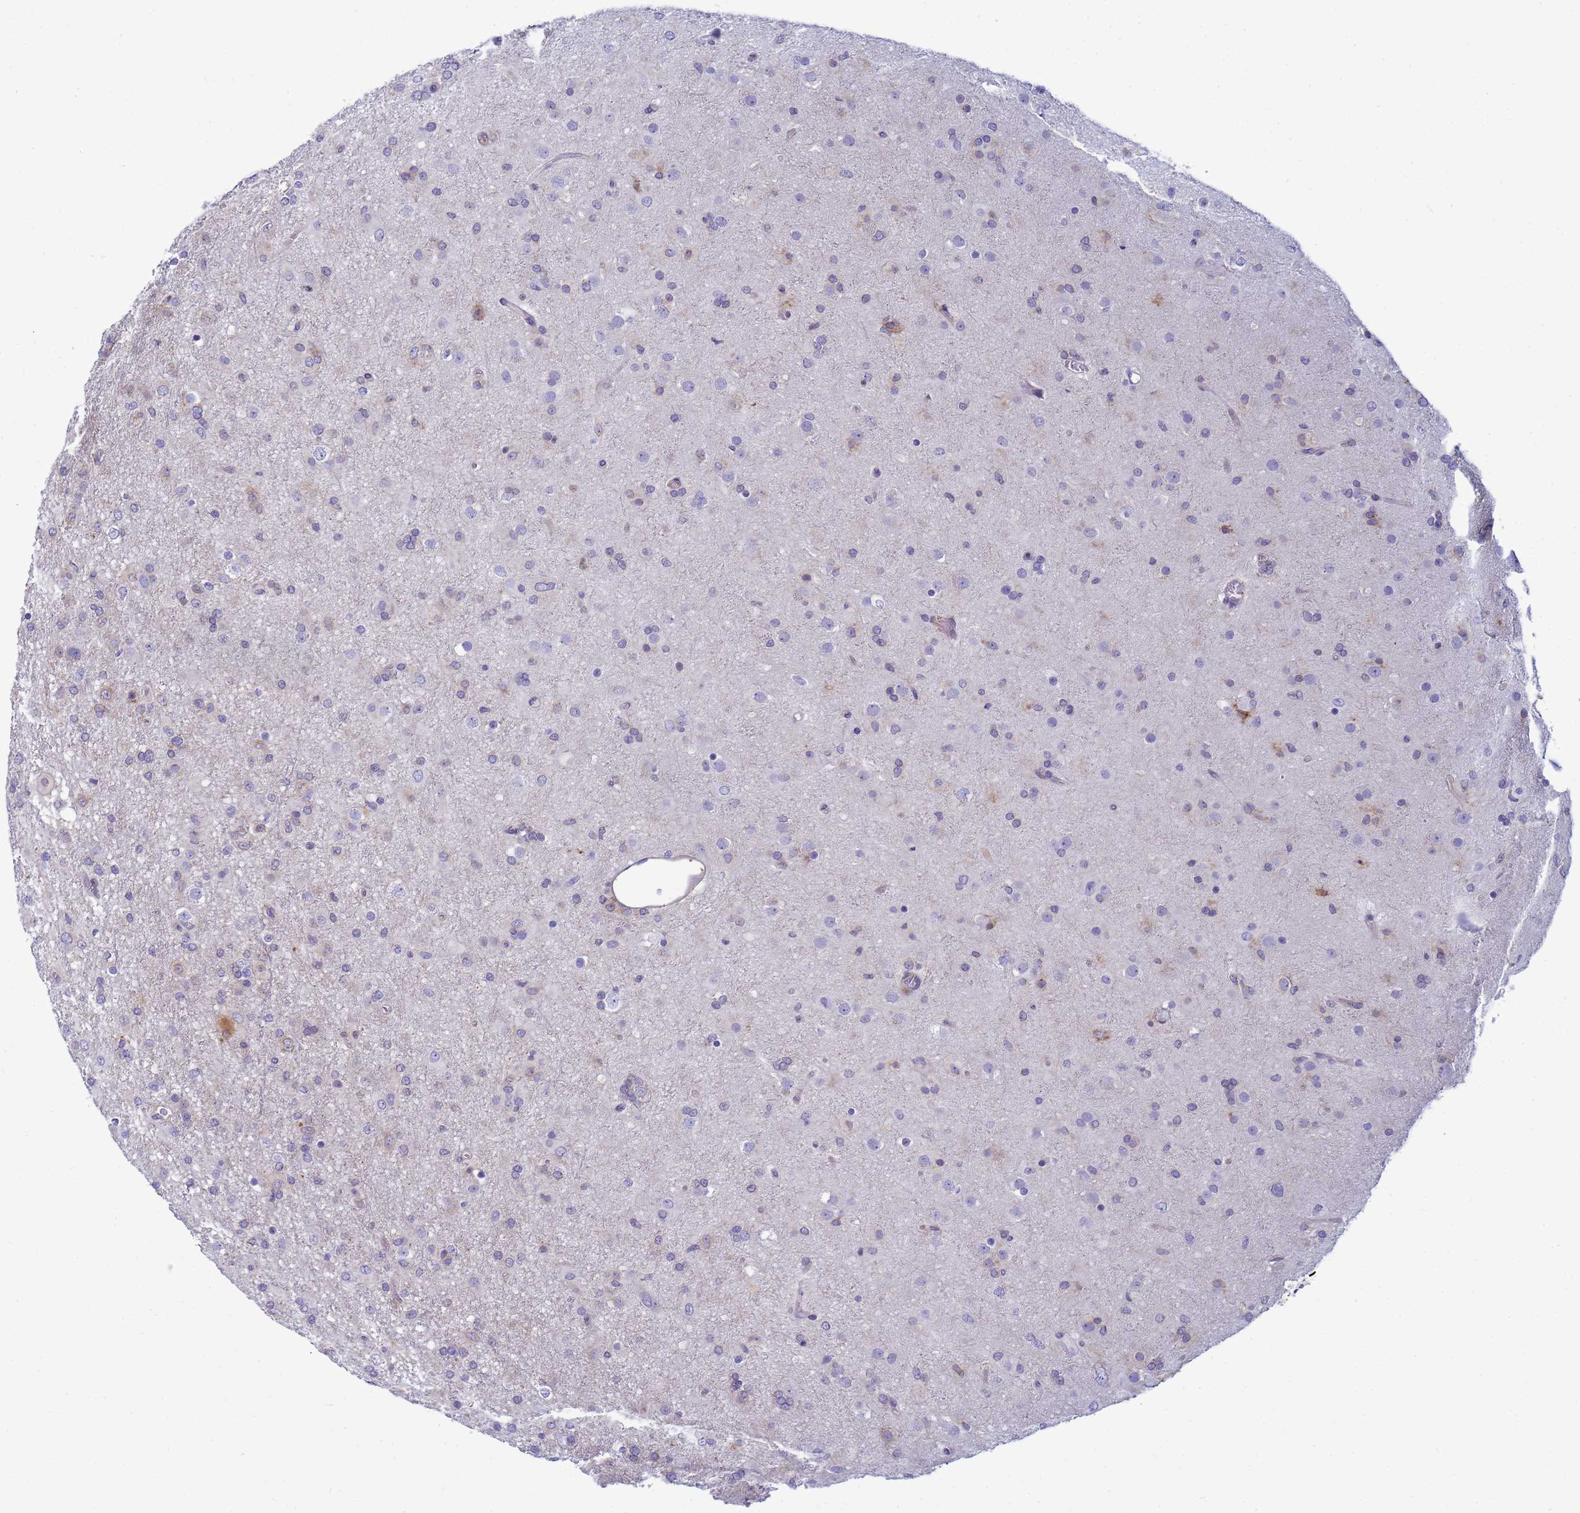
{"staining": {"intensity": "negative", "quantity": "none", "location": "none"}, "tissue": "glioma", "cell_type": "Tumor cells", "image_type": "cancer", "snomed": [{"axis": "morphology", "description": "Glioma, malignant, Low grade"}, {"axis": "topography", "description": "Brain"}], "caption": "A micrograph of malignant glioma (low-grade) stained for a protein displays no brown staining in tumor cells. (Stains: DAB (3,3'-diaminobenzidine) IHC with hematoxylin counter stain, Microscopy: brightfield microscopy at high magnification).", "gene": "TRPC6", "patient": {"sex": "male", "age": 65}}